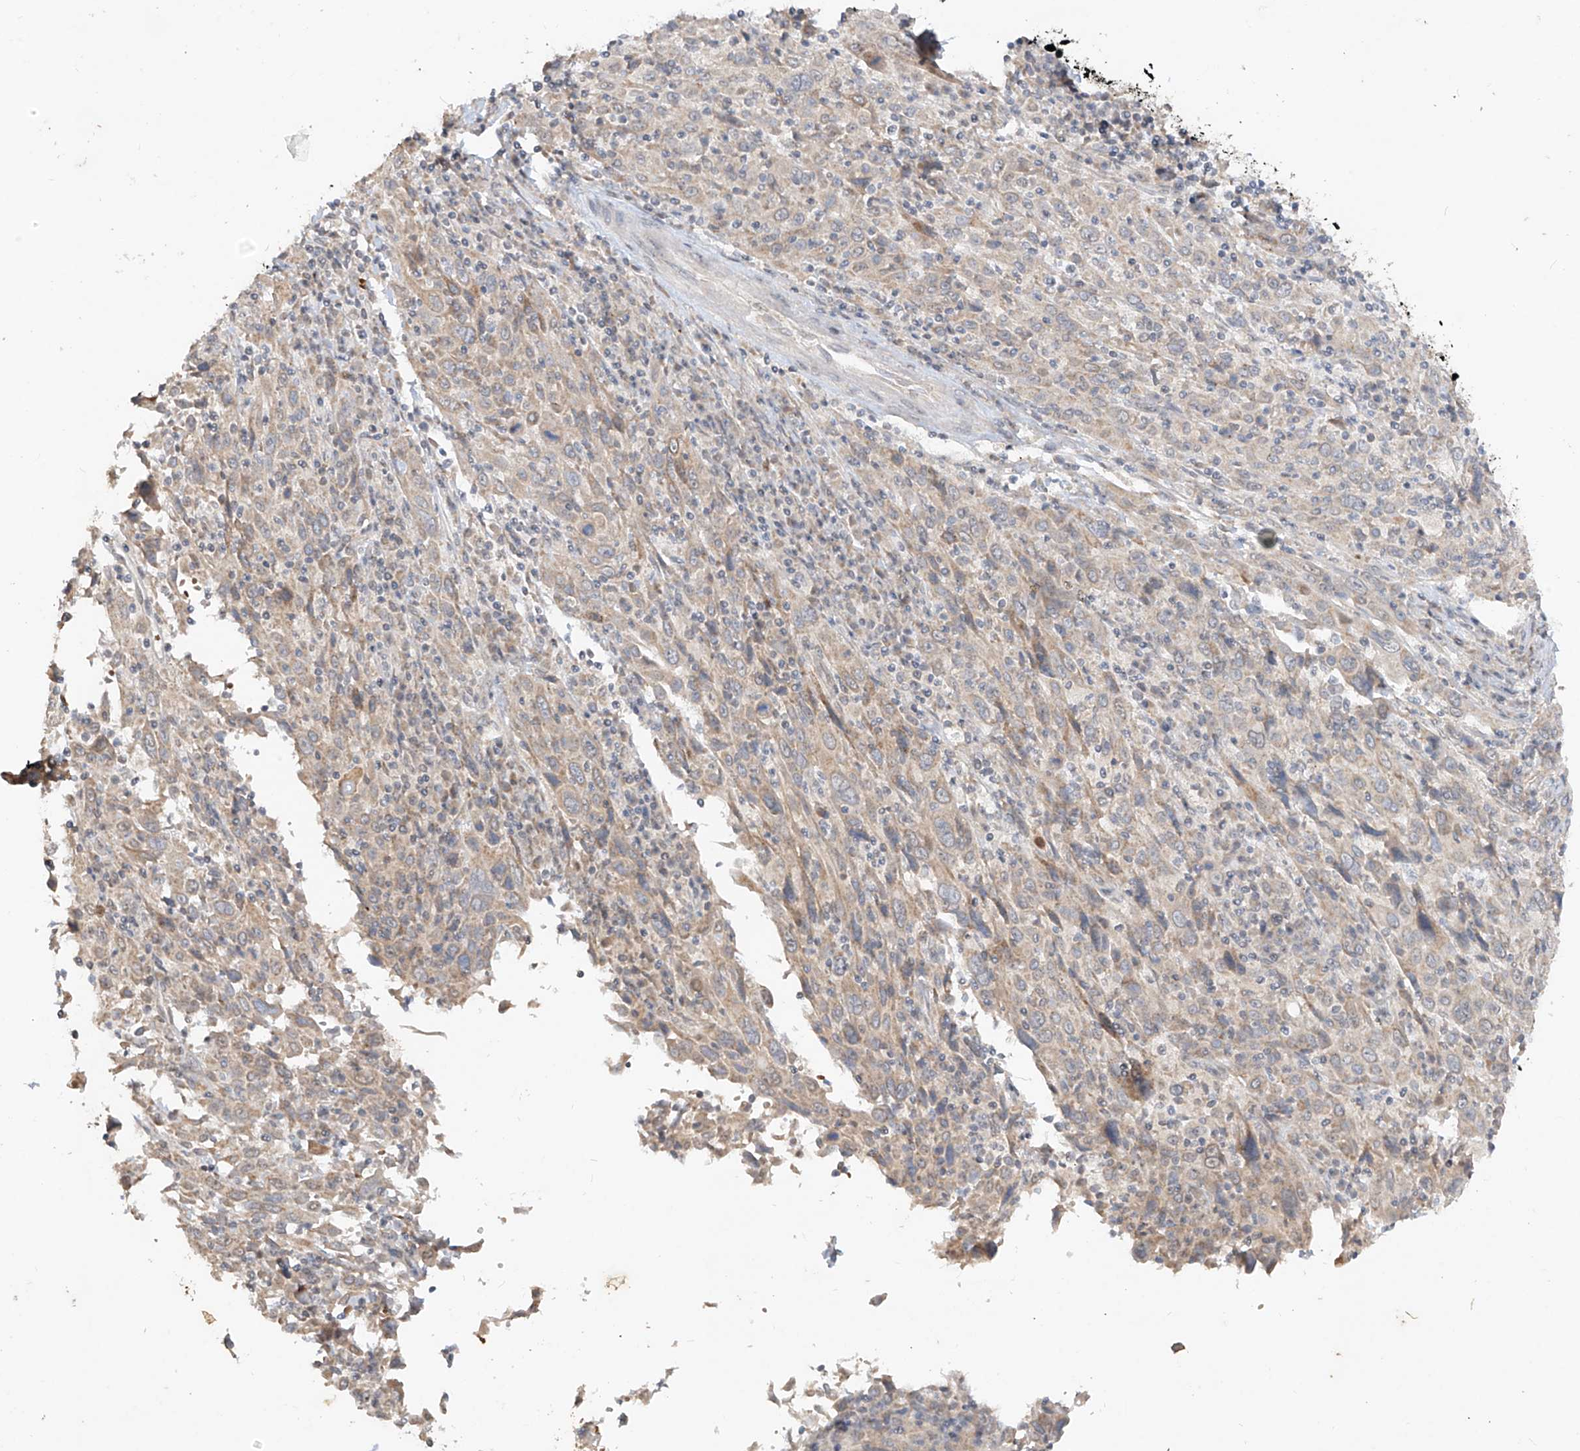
{"staining": {"intensity": "weak", "quantity": "<25%", "location": "cytoplasmic/membranous"}, "tissue": "cervical cancer", "cell_type": "Tumor cells", "image_type": "cancer", "snomed": [{"axis": "morphology", "description": "Squamous cell carcinoma, NOS"}, {"axis": "topography", "description": "Cervix"}], "caption": "Image shows no protein staining in tumor cells of cervical cancer (squamous cell carcinoma) tissue.", "gene": "MTUS2", "patient": {"sex": "female", "age": 46}}